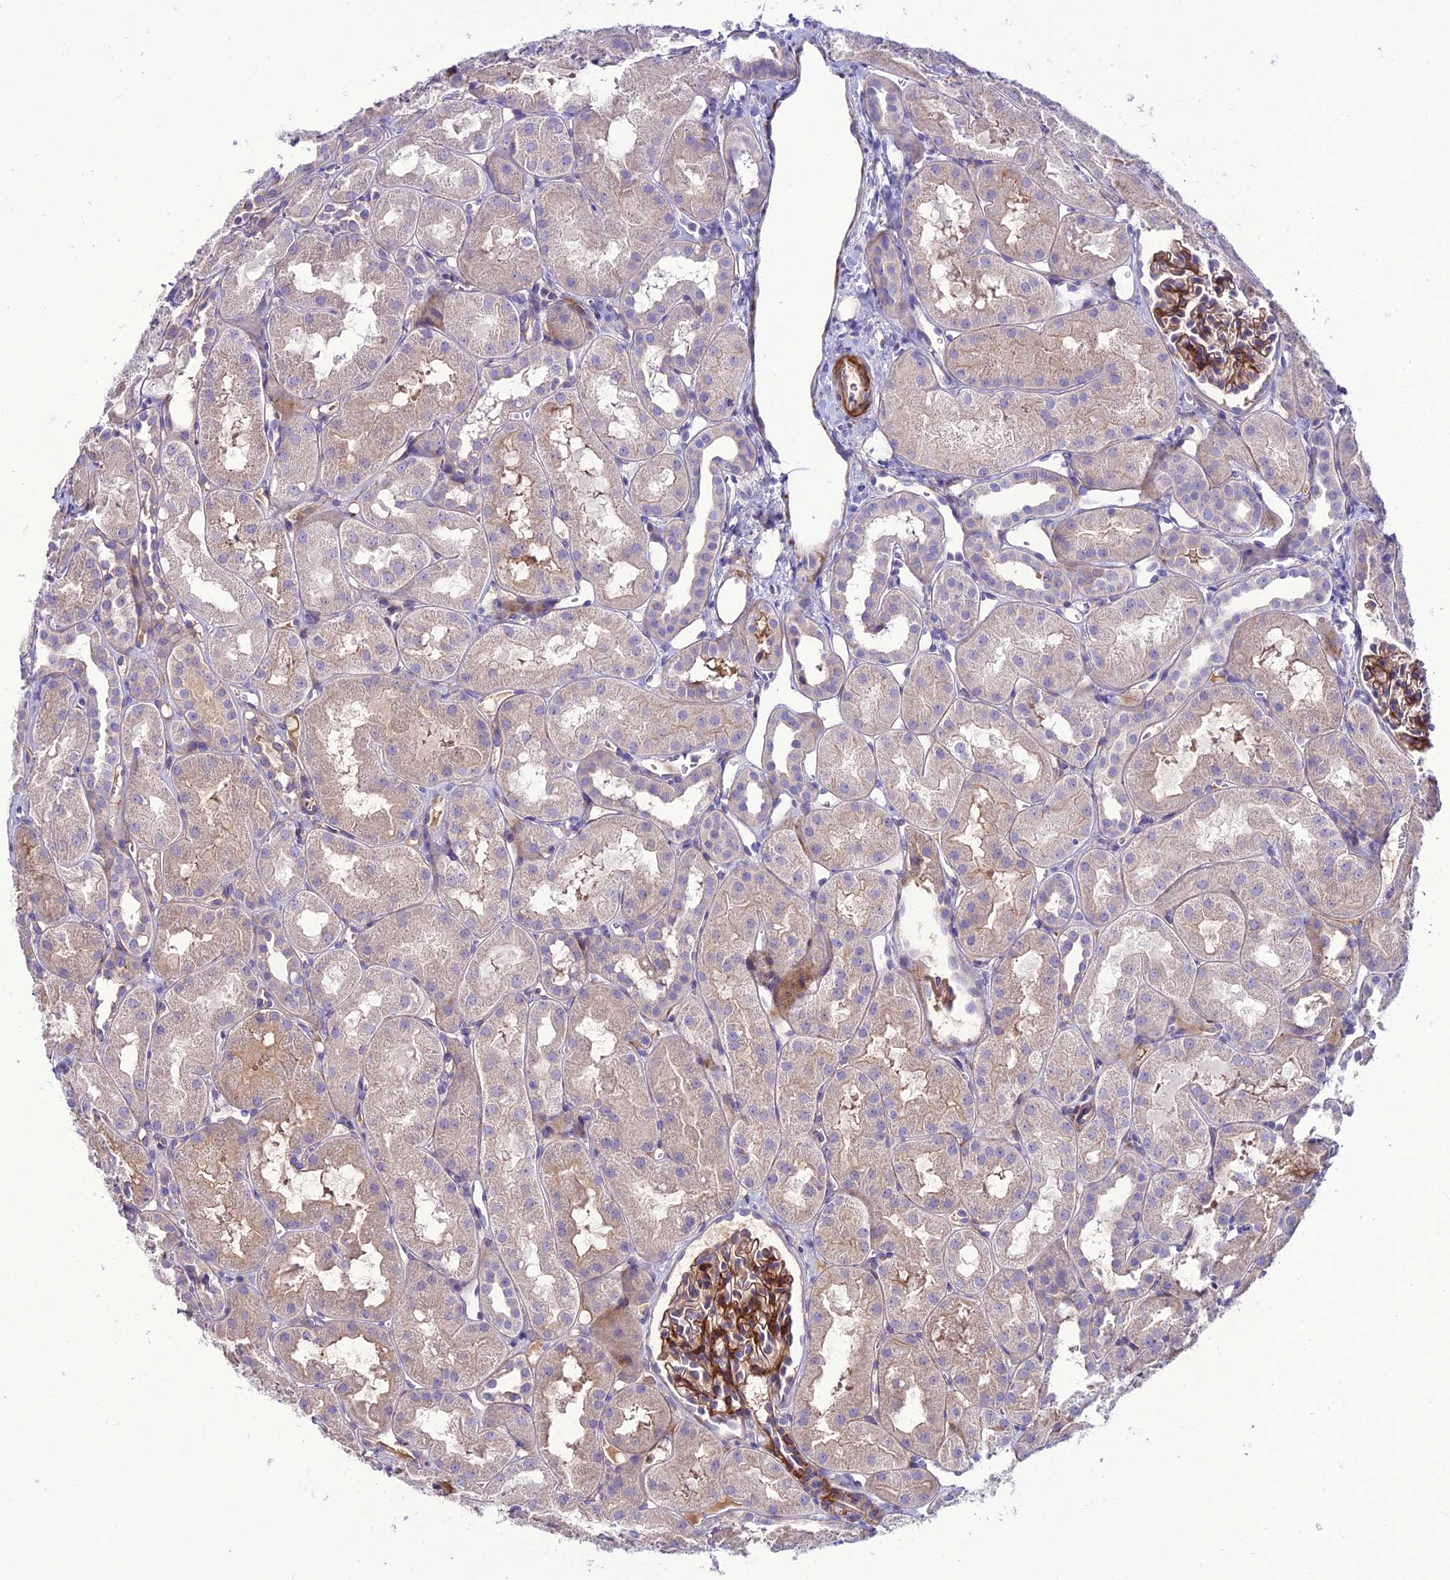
{"staining": {"intensity": "moderate", "quantity": "25%-75%", "location": "cytoplasmic/membranous"}, "tissue": "kidney", "cell_type": "Cells in glomeruli", "image_type": "normal", "snomed": [{"axis": "morphology", "description": "Normal tissue, NOS"}, {"axis": "topography", "description": "Kidney"}, {"axis": "topography", "description": "Urinary bladder"}], "caption": "DAB immunohistochemical staining of benign human kidney demonstrates moderate cytoplasmic/membranous protein staining in approximately 25%-75% of cells in glomeruli. (DAB (3,3'-diaminobenzidine) = brown stain, brightfield microscopy at high magnification).", "gene": "TEKT3", "patient": {"sex": "male", "age": 16}}